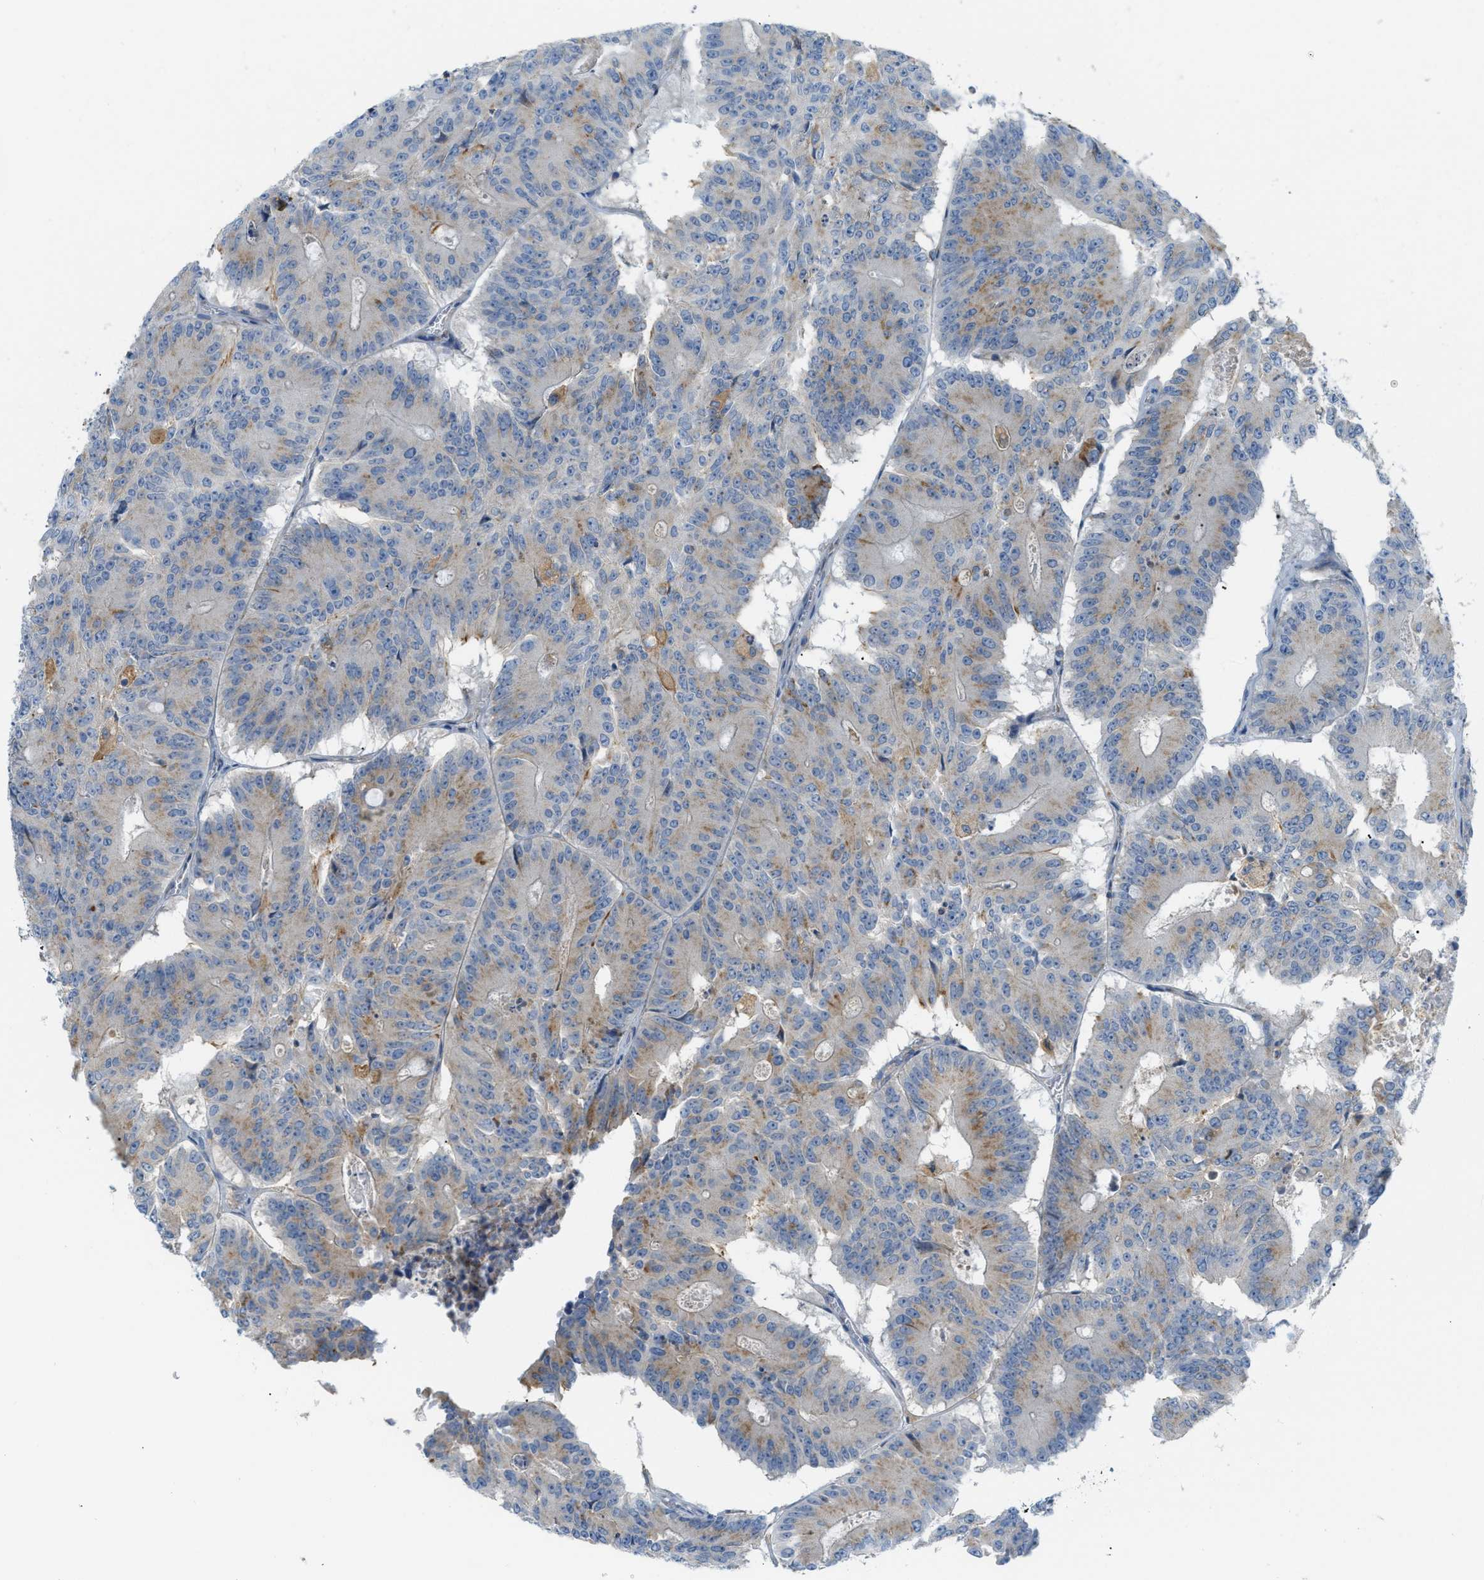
{"staining": {"intensity": "moderate", "quantity": "25%-75%", "location": "cytoplasmic/membranous"}, "tissue": "colorectal cancer", "cell_type": "Tumor cells", "image_type": "cancer", "snomed": [{"axis": "morphology", "description": "Adenocarcinoma, NOS"}, {"axis": "topography", "description": "Colon"}], "caption": "Immunohistochemistry micrograph of neoplastic tissue: human colorectal cancer stained using immunohistochemistry (IHC) displays medium levels of moderate protein expression localized specifically in the cytoplasmic/membranous of tumor cells, appearing as a cytoplasmic/membranous brown color.", "gene": "LMBRD1", "patient": {"sex": "male", "age": 87}}